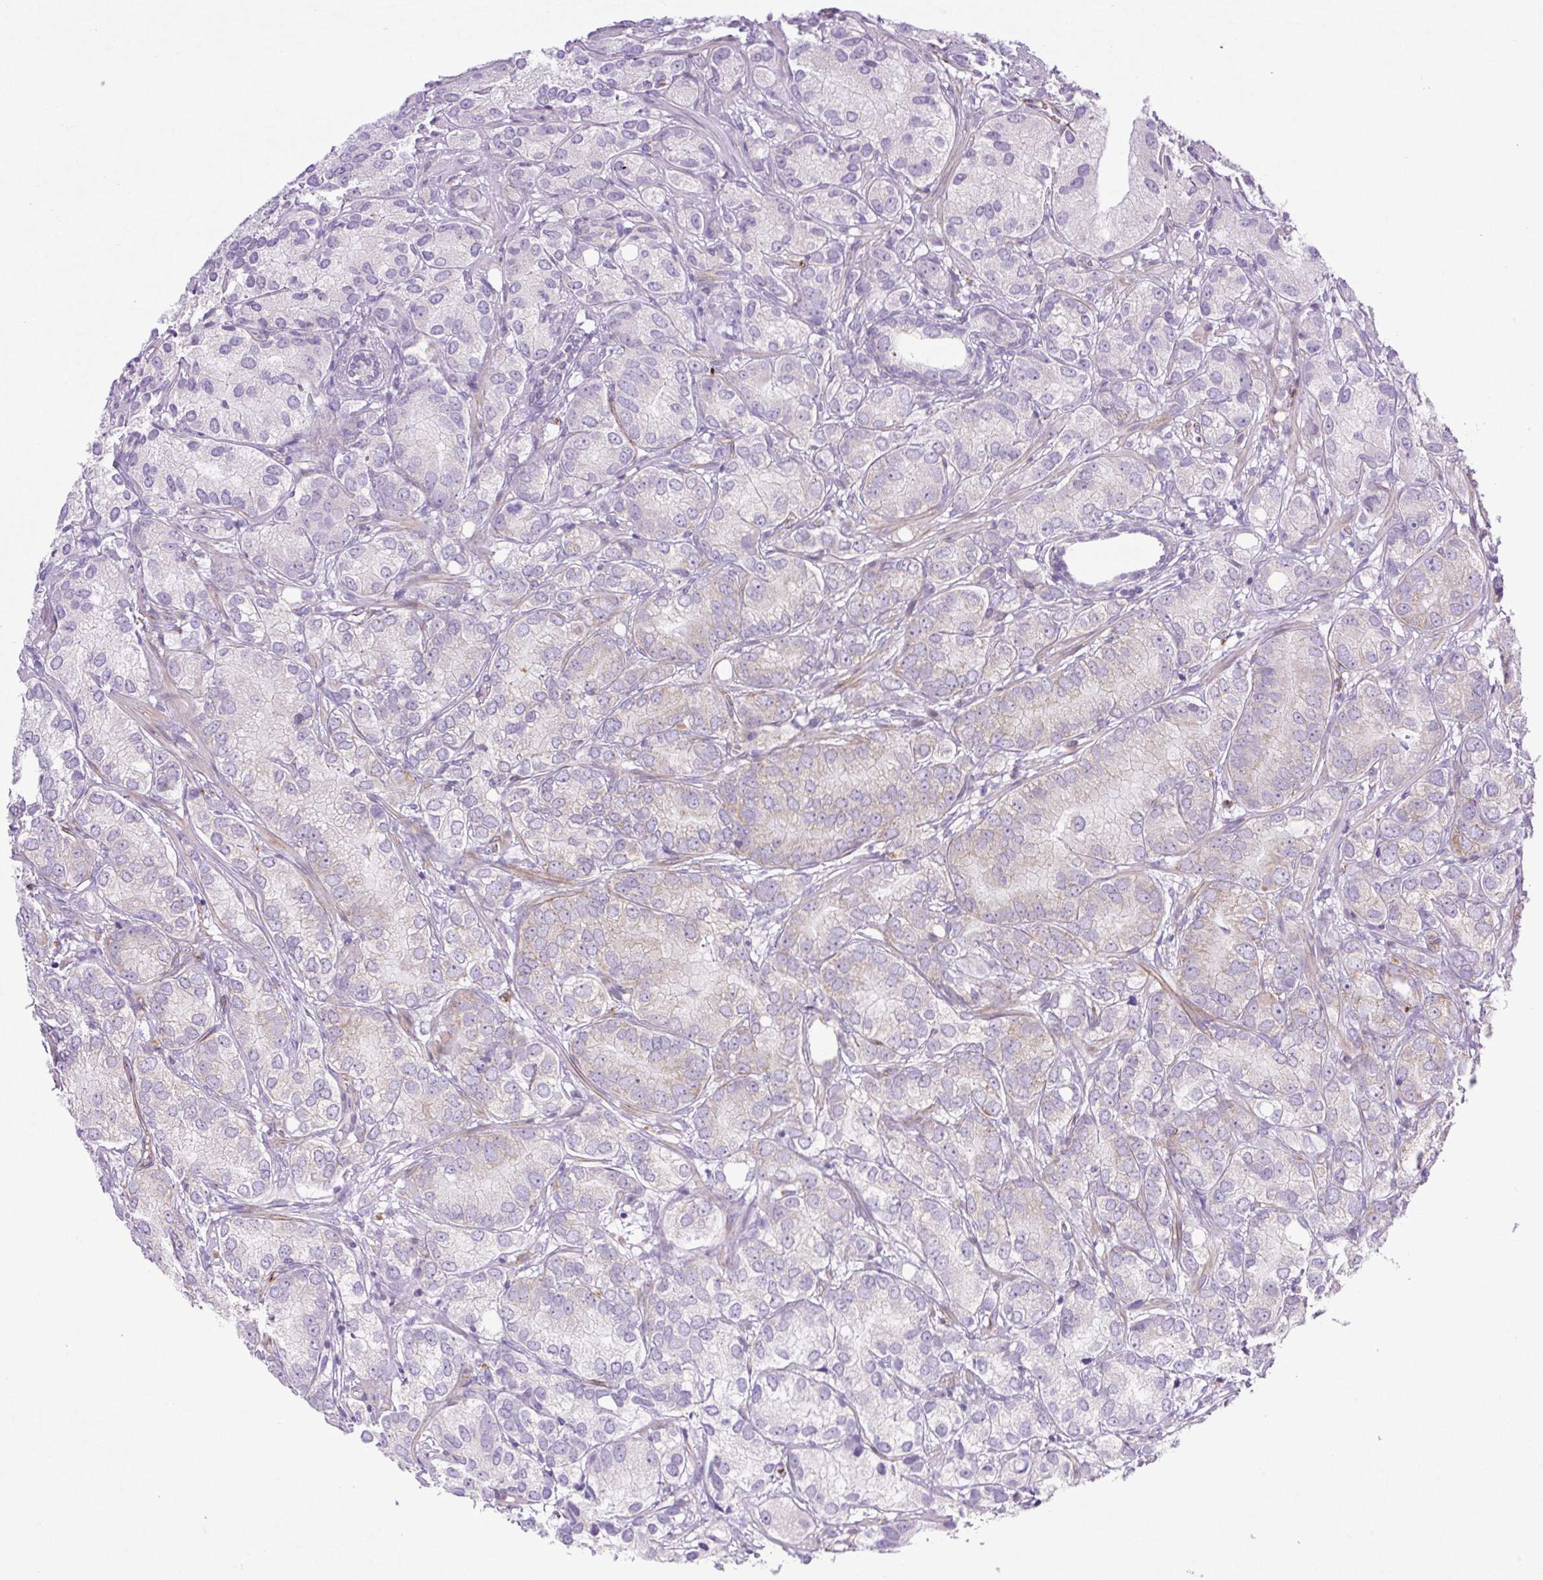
{"staining": {"intensity": "weak", "quantity": "<25%", "location": "cytoplasmic/membranous"}, "tissue": "prostate cancer", "cell_type": "Tumor cells", "image_type": "cancer", "snomed": [{"axis": "morphology", "description": "Adenocarcinoma, High grade"}, {"axis": "topography", "description": "Prostate"}], "caption": "Human prostate cancer stained for a protein using immunohistochemistry (IHC) demonstrates no expression in tumor cells.", "gene": "RNASE10", "patient": {"sex": "male", "age": 82}}